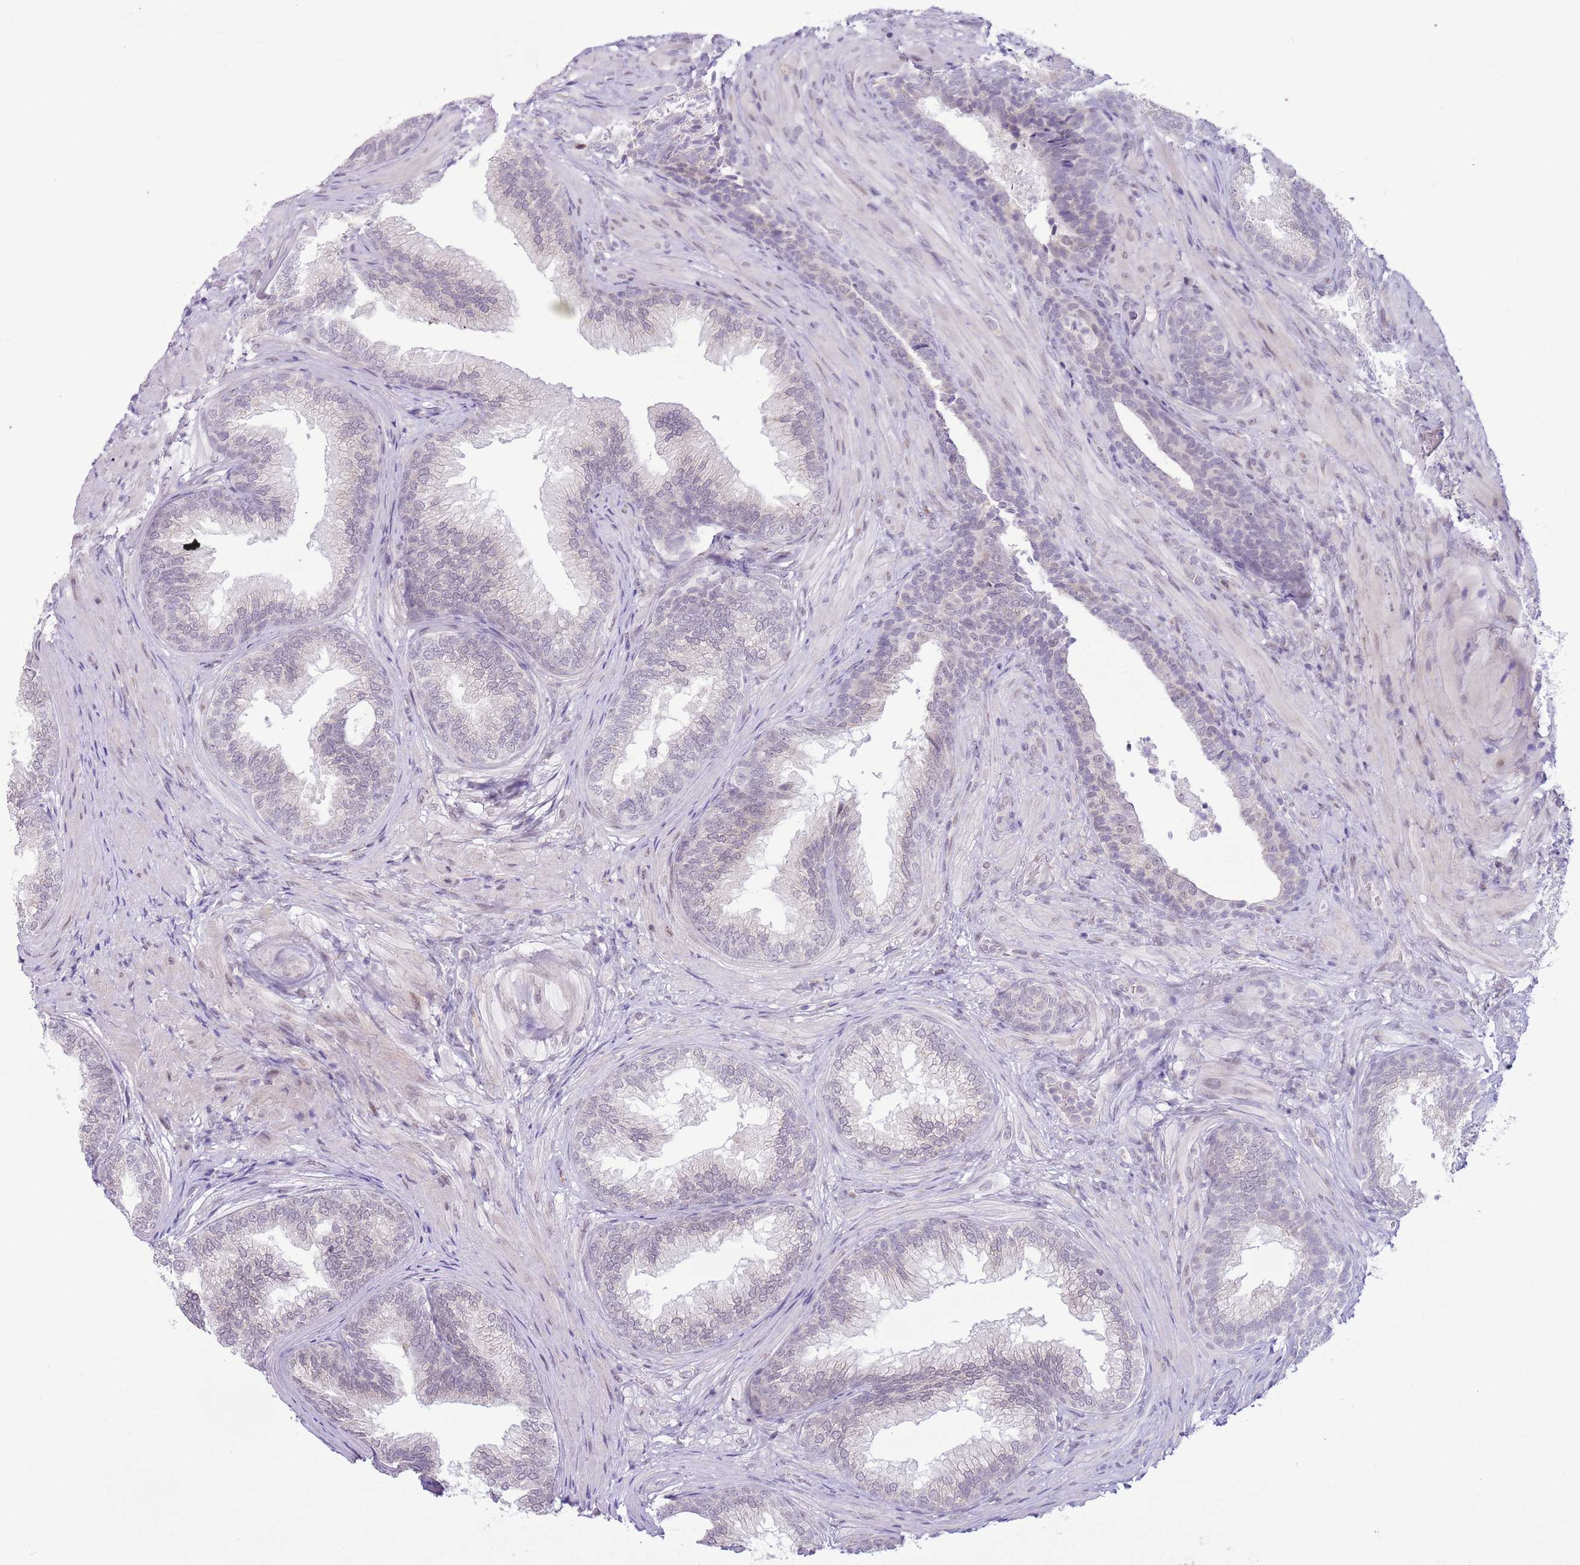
{"staining": {"intensity": "negative", "quantity": "none", "location": "none"}, "tissue": "prostate", "cell_type": "Glandular cells", "image_type": "normal", "snomed": [{"axis": "morphology", "description": "Normal tissue, NOS"}, {"axis": "topography", "description": "Prostate"}], "caption": "High magnification brightfield microscopy of normal prostate stained with DAB (3,3'-diaminobenzidine) (brown) and counterstained with hematoxylin (blue): glandular cells show no significant staining.", "gene": "ZNF576", "patient": {"sex": "male", "age": 76}}